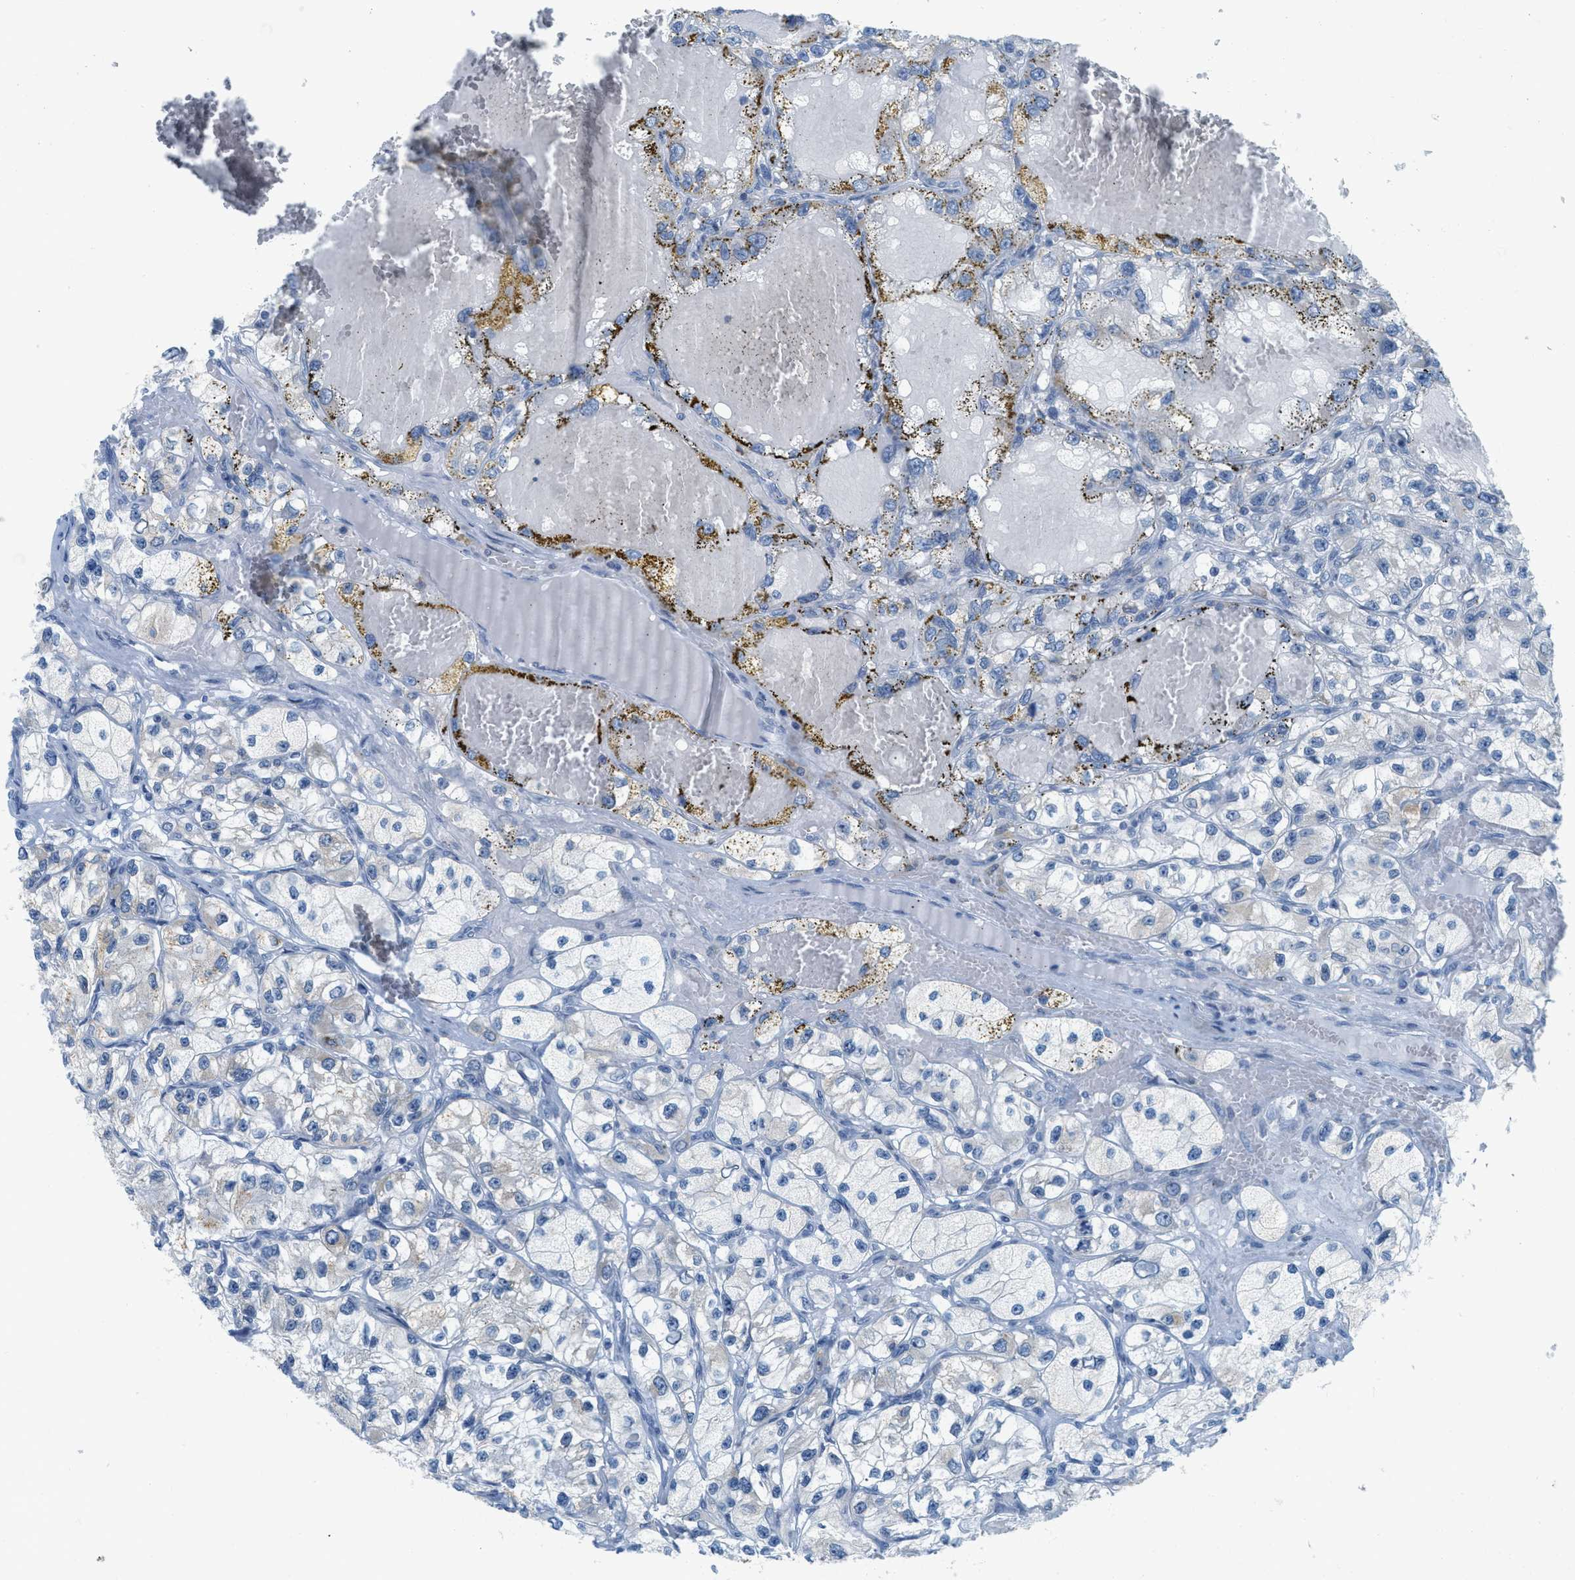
{"staining": {"intensity": "negative", "quantity": "none", "location": "none"}, "tissue": "renal cancer", "cell_type": "Tumor cells", "image_type": "cancer", "snomed": [{"axis": "morphology", "description": "Adenocarcinoma, NOS"}, {"axis": "topography", "description": "Kidney"}], "caption": "High magnification brightfield microscopy of renal cancer (adenocarcinoma) stained with DAB (3,3'-diaminobenzidine) (brown) and counterstained with hematoxylin (blue): tumor cells show no significant staining.", "gene": "TEX264", "patient": {"sex": "female", "age": 57}}